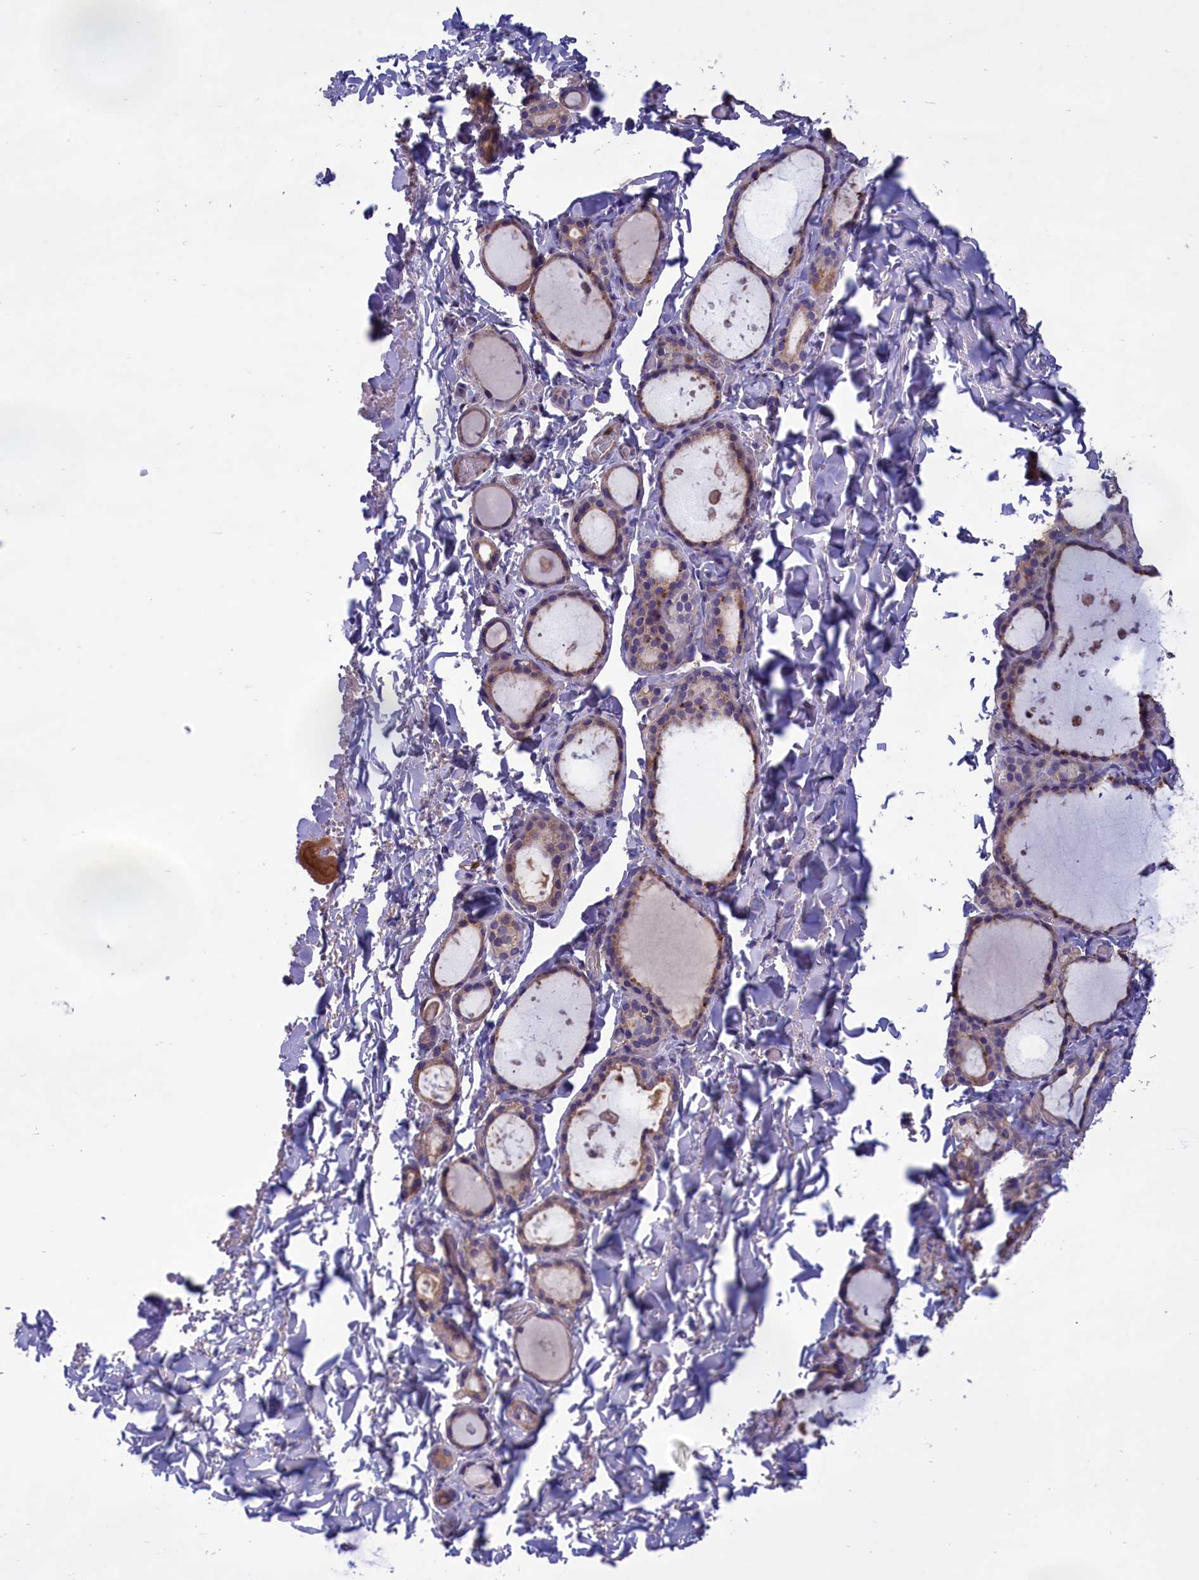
{"staining": {"intensity": "moderate", "quantity": ">75%", "location": "cytoplasmic/membranous"}, "tissue": "thyroid gland", "cell_type": "Glandular cells", "image_type": "normal", "snomed": [{"axis": "morphology", "description": "Normal tissue, NOS"}, {"axis": "topography", "description": "Thyroid gland"}], "caption": "Glandular cells exhibit medium levels of moderate cytoplasmic/membranous positivity in approximately >75% of cells in benign thyroid gland. Immunohistochemistry (ihc) stains the protein of interest in brown and the nuclei are stained blue.", "gene": "AMDHD2", "patient": {"sex": "female", "age": 44}}